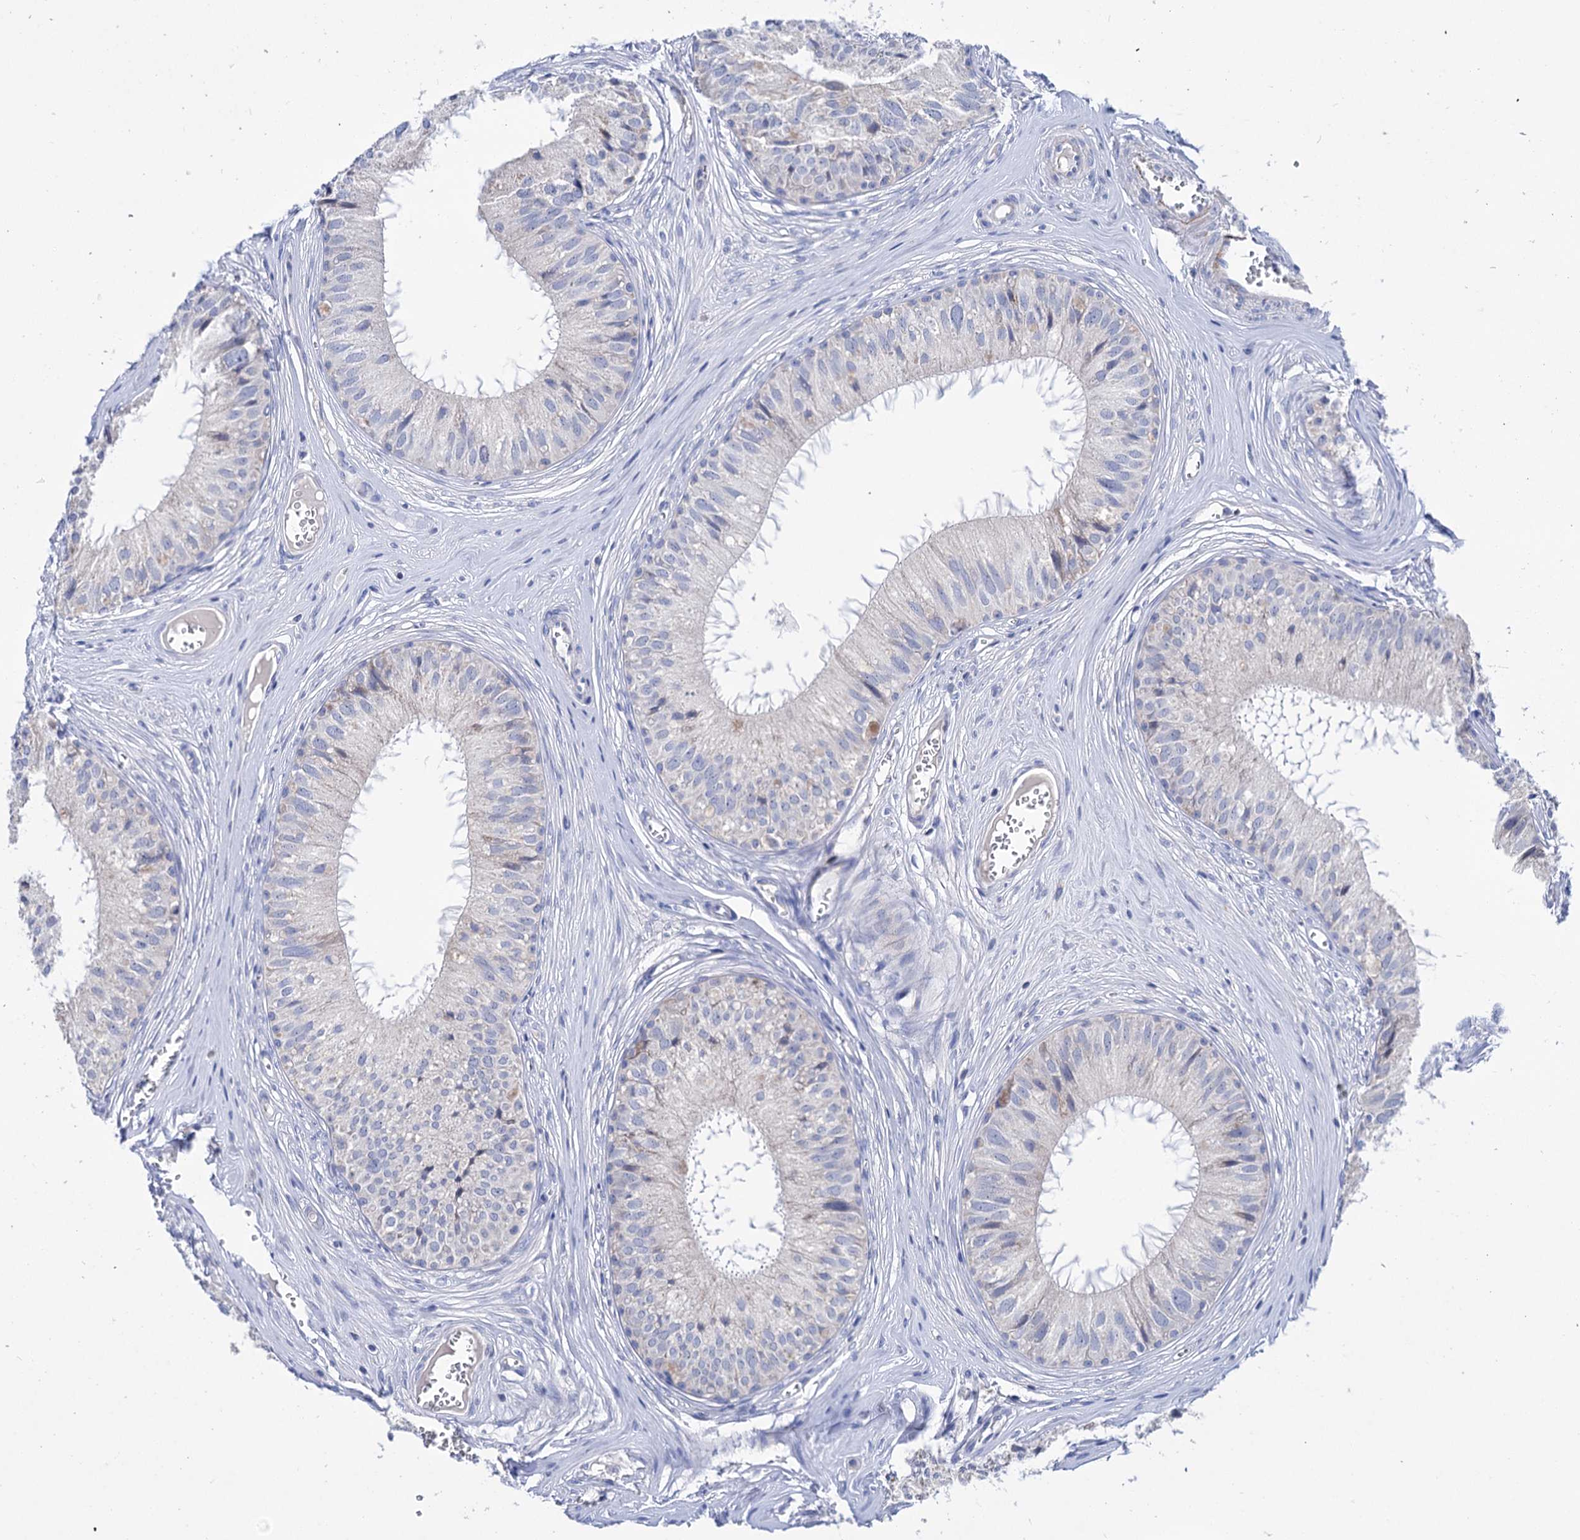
{"staining": {"intensity": "negative", "quantity": "none", "location": "none"}, "tissue": "epididymis", "cell_type": "Glandular cells", "image_type": "normal", "snomed": [{"axis": "morphology", "description": "Normal tissue, NOS"}, {"axis": "topography", "description": "Epididymis"}], "caption": "A high-resolution histopathology image shows IHC staining of benign epididymis, which displays no significant staining in glandular cells. (Brightfield microscopy of DAB (3,3'-diaminobenzidine) IHC at high magnification).", "gene": "YARS2", "patient": {"sex": "male", "age": 36}}